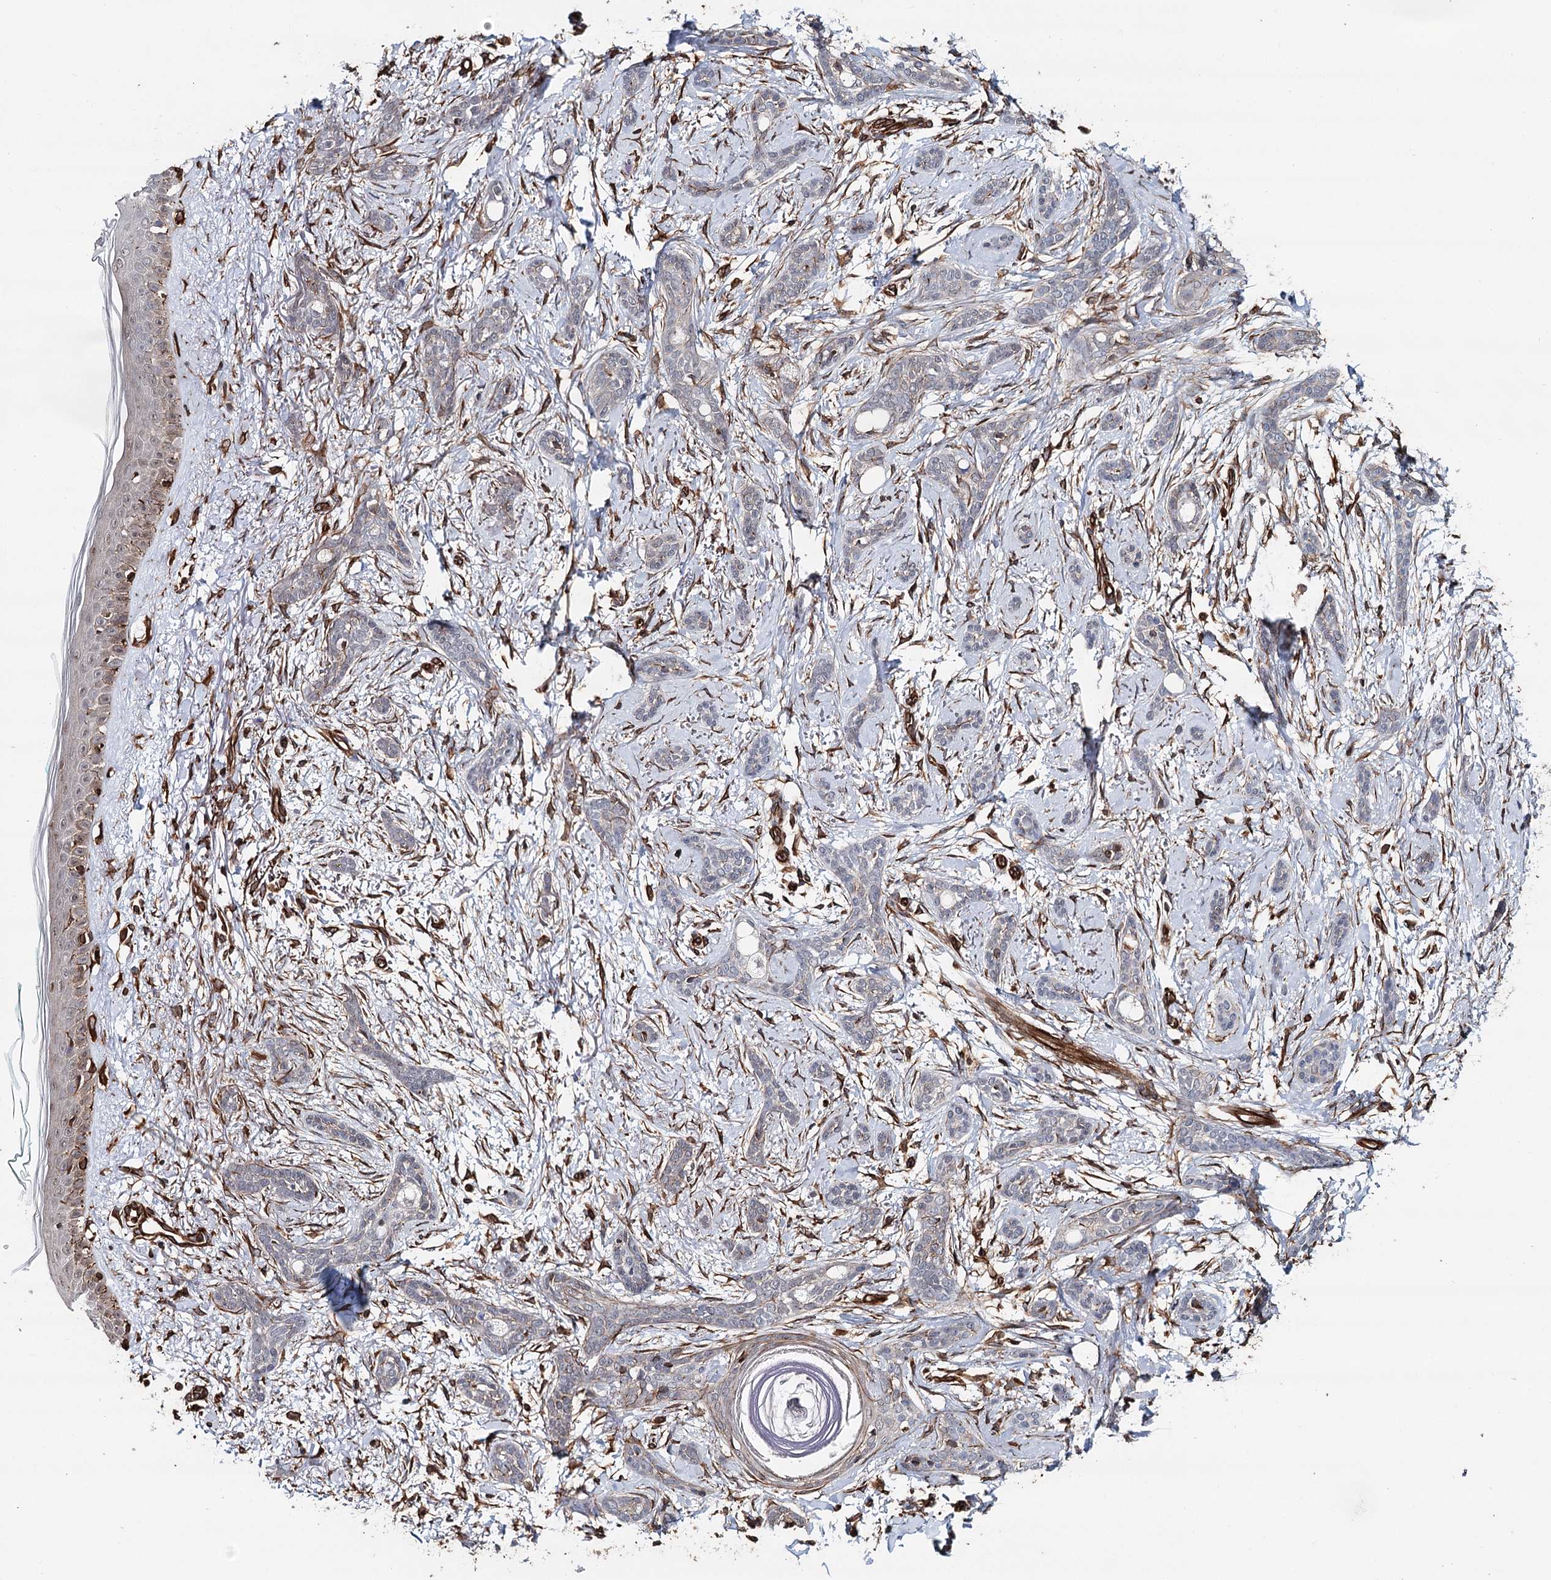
{"staining": {"intensity": "moderate", "quantity": "<25%", "location": "cytoplasmic/membranous"}, "tissue": "skin cancer", "cell_type": "Tumor cells", "image_type": "cancer", "snomed": [{"axis": "morphology", "description": "Basal cell carcinoma"}, {"axis": "morphology", "description": "Adnexal tumor, benign"}, {"axis": "topography", "description": "Skin"}], "caption": "Immunohistochemistry (DAB) staining of human skin cancer (benign adnexal tumor) demonstrates moderate cytoplasmic/membranous protein staining in about <25% of tumor cells.", "gene": "SYNPO", "patient": {"sex": "female", "age": 42}}